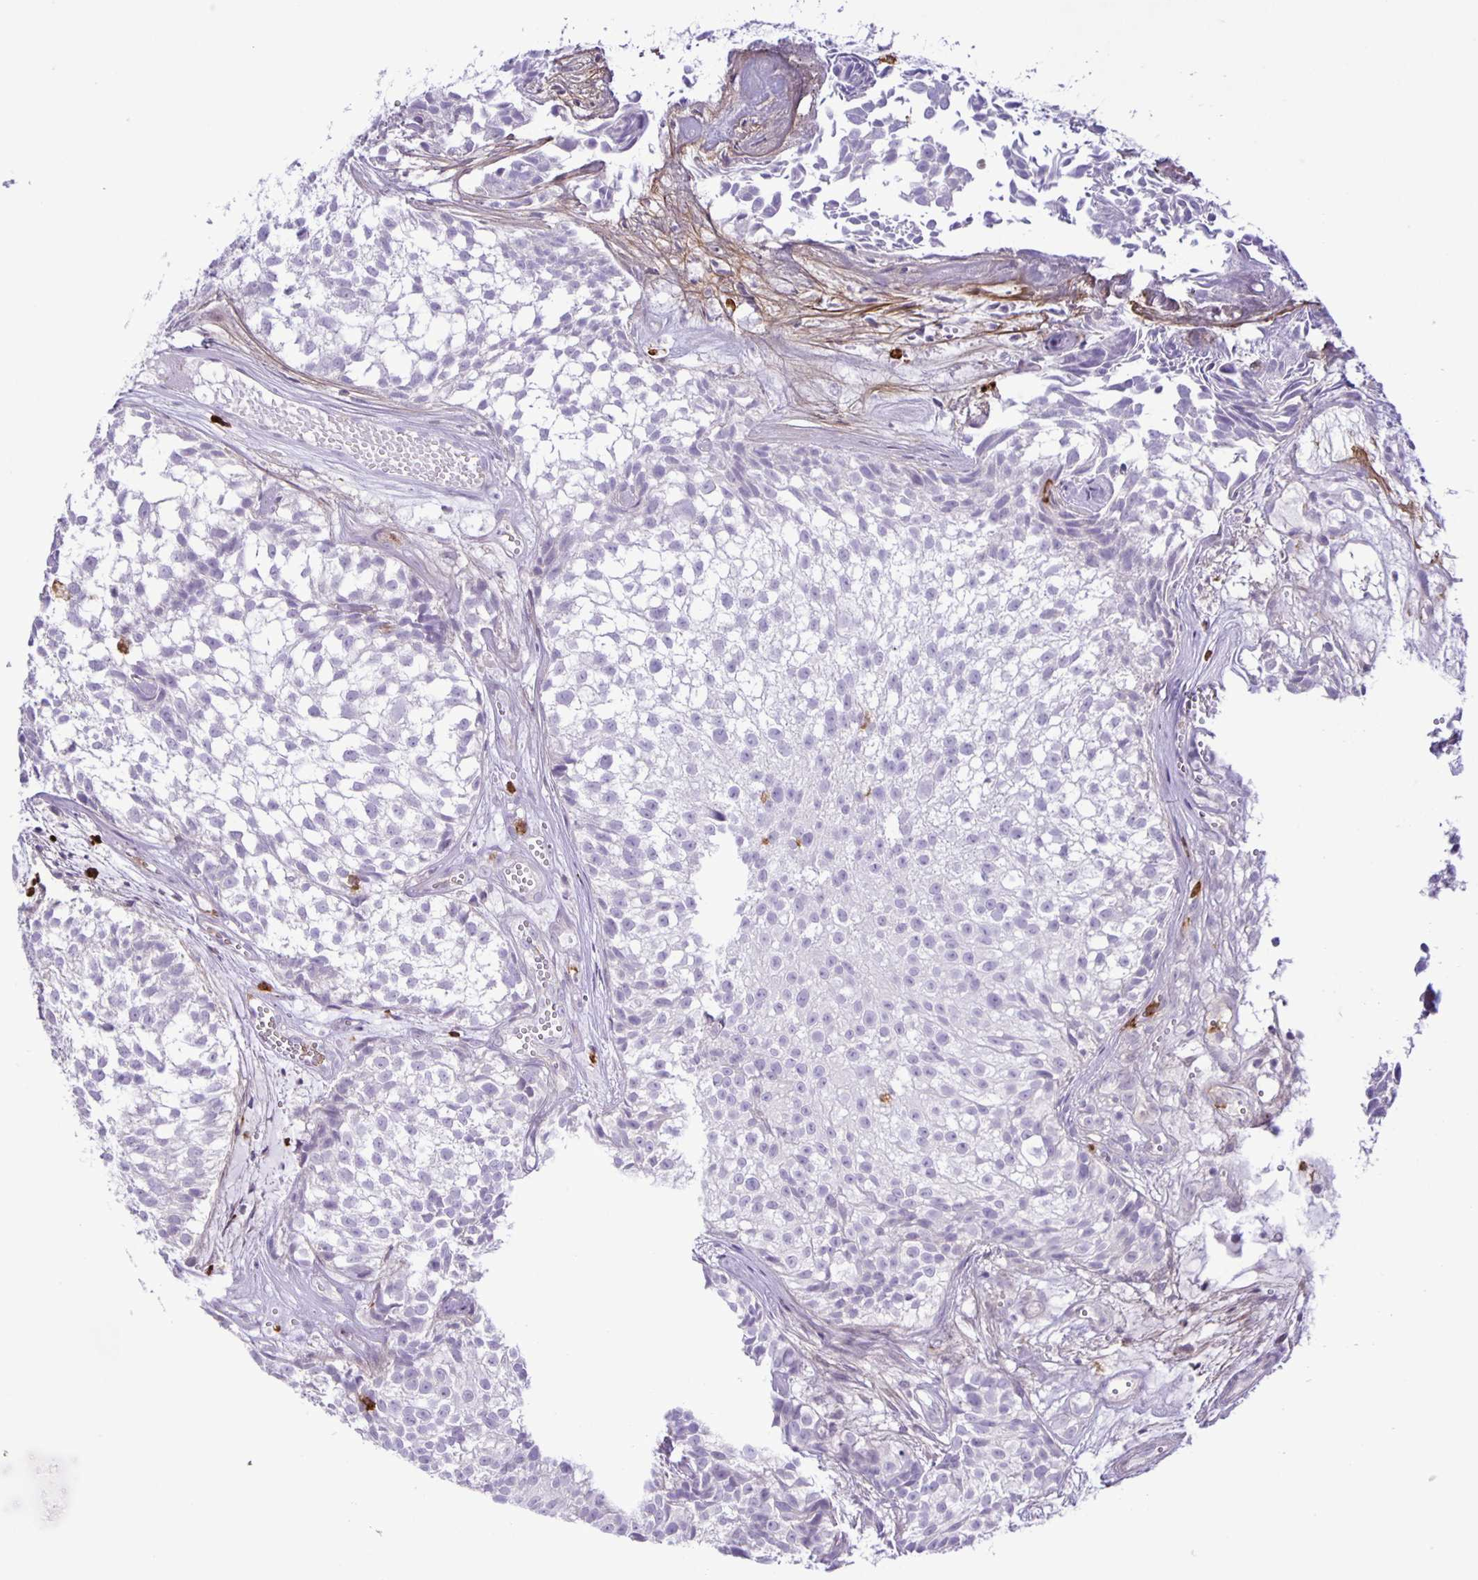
{"staining": {"intensity": "negative", "quantity": "none", "location": "none"}, "tissue": "urothelial cancer", "cell_type": "Tumor cells", "image_type": "cancer", "snomed": [{"axis": "morphology", "description": "Urothelial carcinoma, Low grade"}, {"axis": "topography", "description": "Urinary bladder"}], "caption": "Tumor cells are negative for protein expression in human urothelial carcinoma (low-grade).", "gene": "ADCK1", "patient": {"sex": "male", "age": 70}}